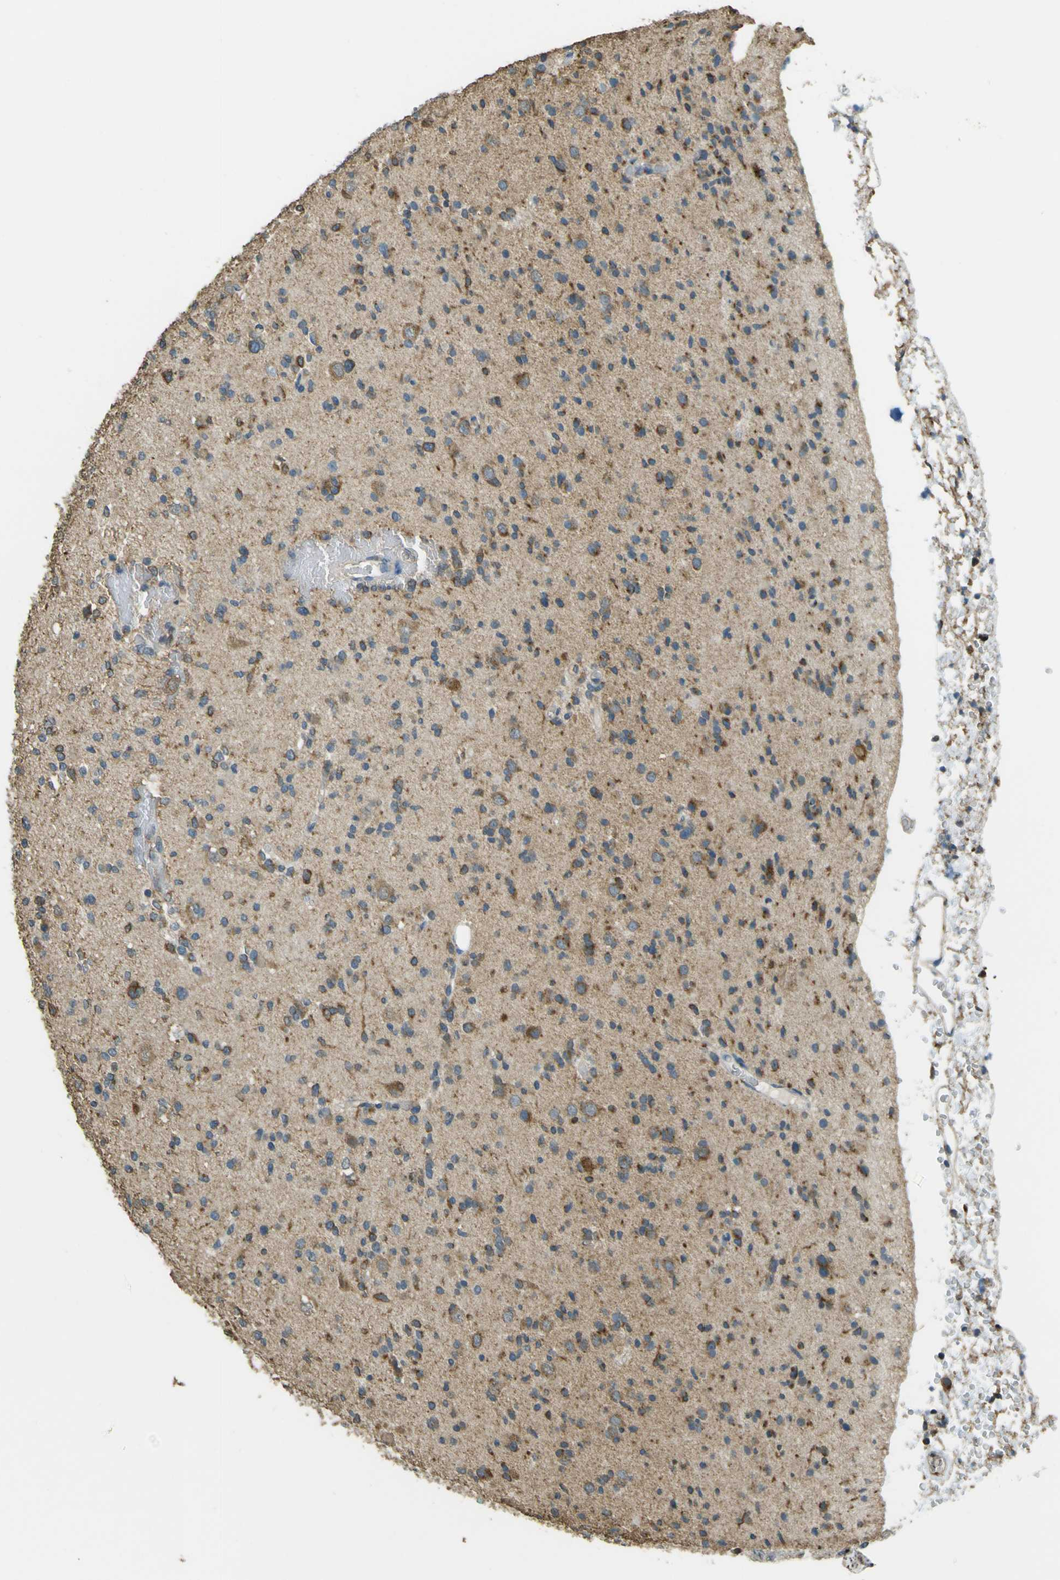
{"staining": {"intensity": "moderate", "quantity": "25%-75%", "location": "cytoplasmic/membranous"}, "tissue": "glioma", "cell_type": "Tumor cells", "image_type": "cancer", "snomed": [{"axis": "morphology", "description": "Glioma, malignant, Low grade"}, {"axis": "topography", "description": "Brain"}], "caption": "Glioma stained with a brown dye reveals moderate cytoplasmic/membranous positive staining in about 25%-75% of tumor cells.", "gene": "GOLGA1", "patient": {"sex": "female", "age": 22}}